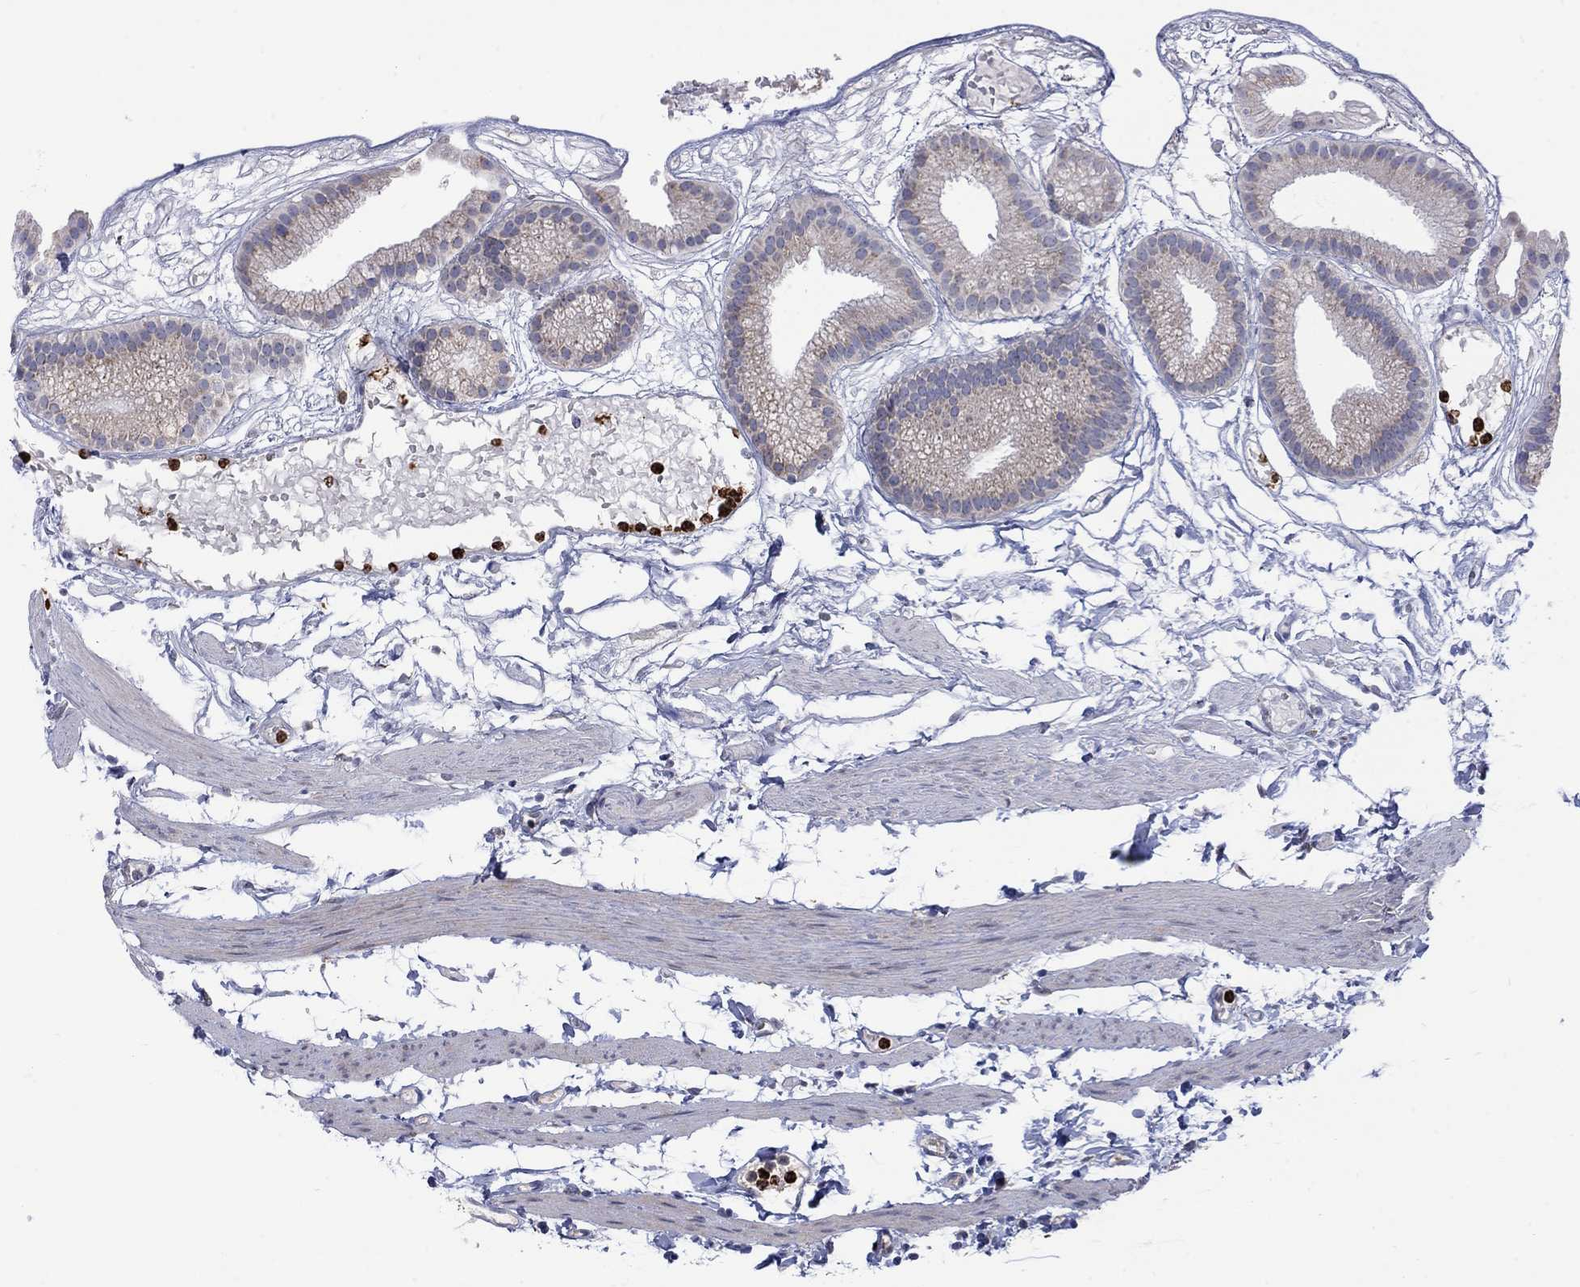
{"staining": {"intensity": "weak", "quantity": "<25%", "location": "cytoplasmic/membranous"}, "tissue": "gallbladder", "cell_type": "Glandular cells", "image_type": "normal", "snomed": [{"axis": "morphology", "description": "Normal tissue, NOS"}, {"axis": "topography", "description": "Gallbladder"}], "caption": "Immunohistochemistry (IHC) micrograph of unremarkable human gallbladder stained for a protein (brown), which shows no staining in glandular cells.", "gene": "MTRFR", "patient": {"sex": "female", "age": 45}}